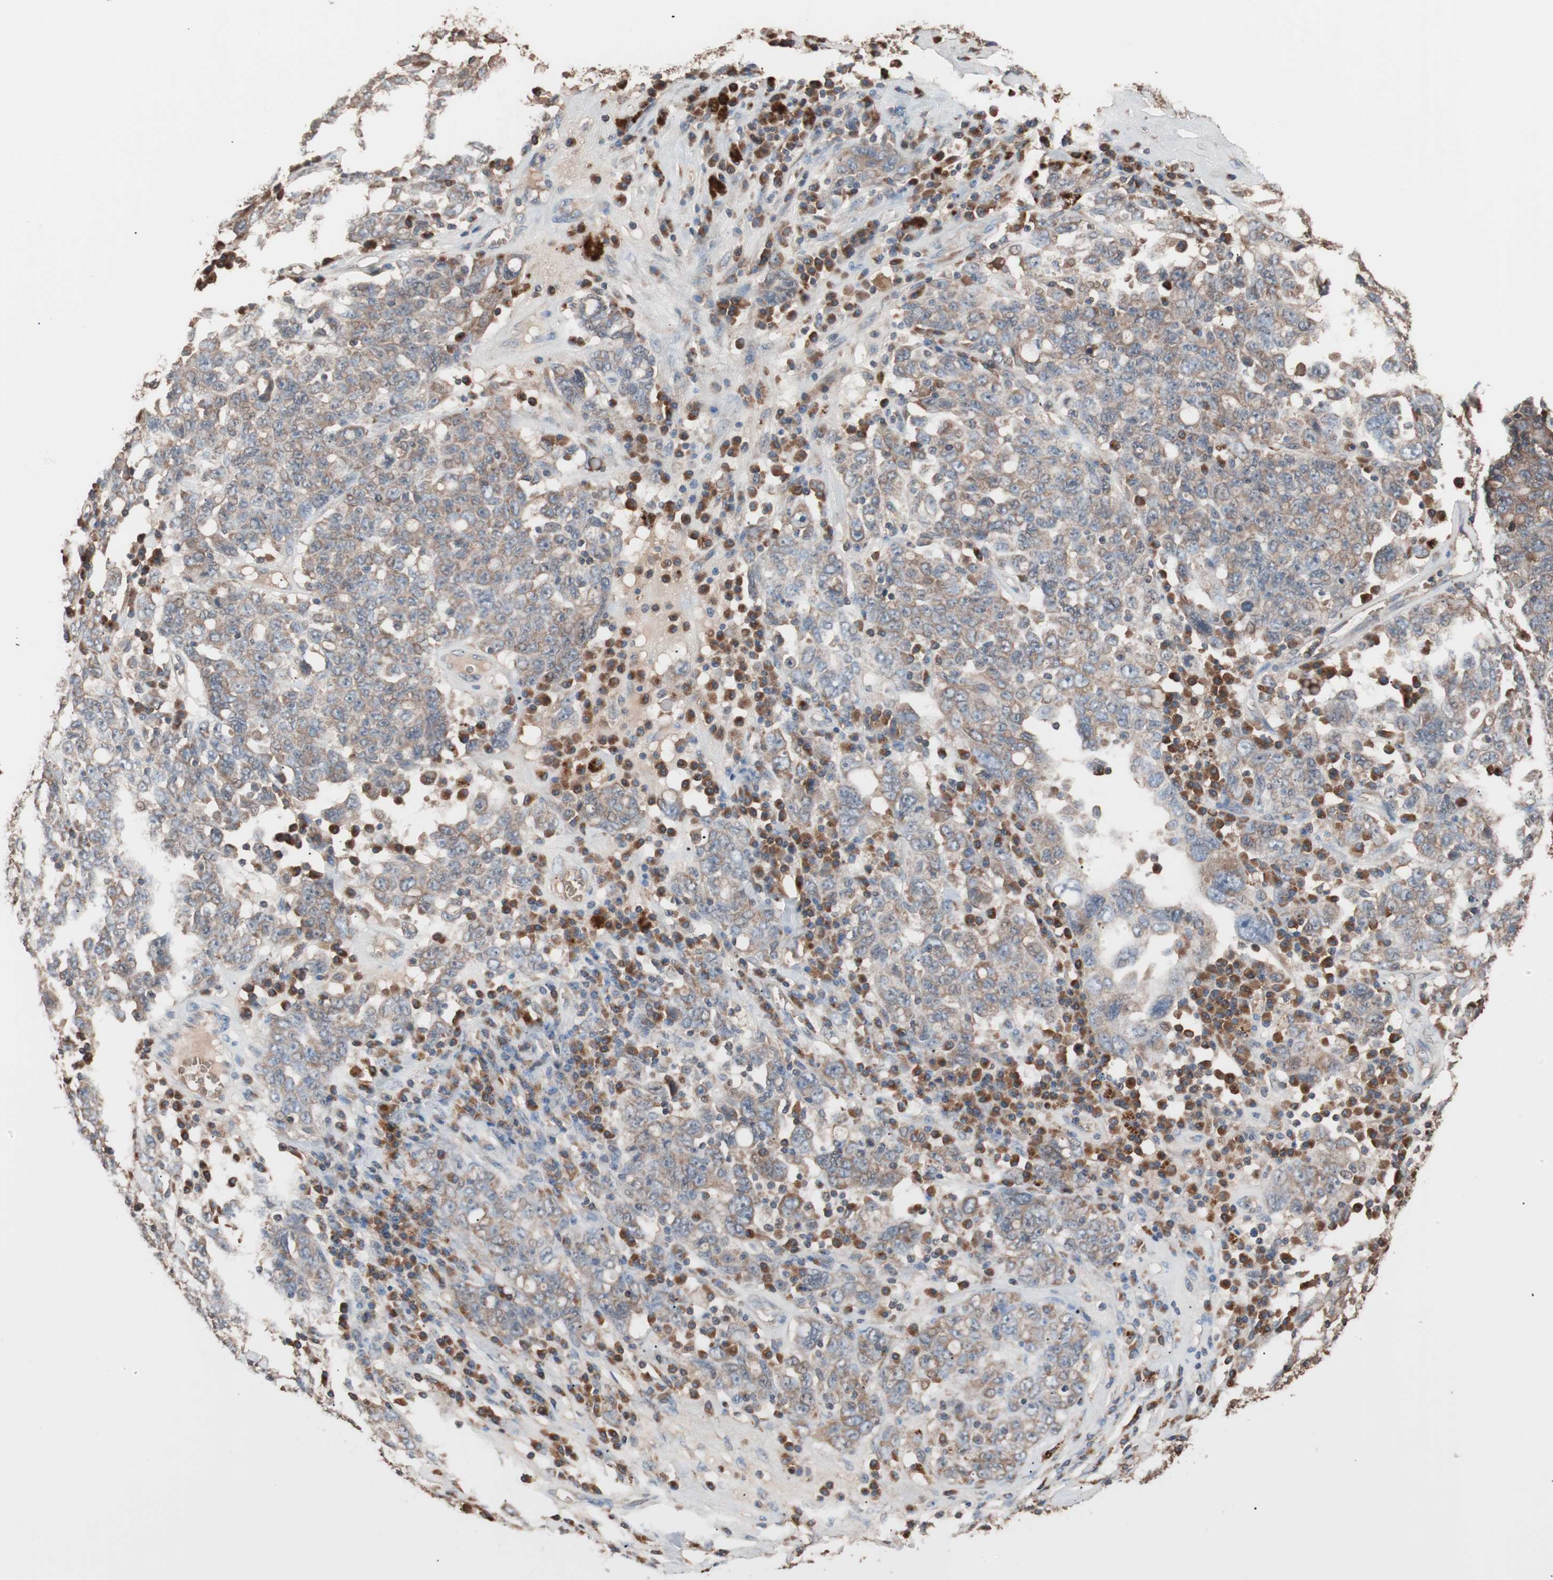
{"staining": {"intensity": "weak", "quantity": ">75%", "location": "cytoplasmic/membranous"}, "tissue": "ovarian cancer", "cell_type": "Tumor cells", "image_type": "cancer", "snomed": [{"axis": "morphology", "description": "Carcinoma, endometroid"}, {"axis": "topography", "description": "Ovary"}], "caption": "Protein expression analysis of ovarian cancer reveals weak cytoplasmic/membranous staining in approximately >75% of tumor cells.", "gene": "GLYCTK", "patient": {"sex": "female", "age": 62}}